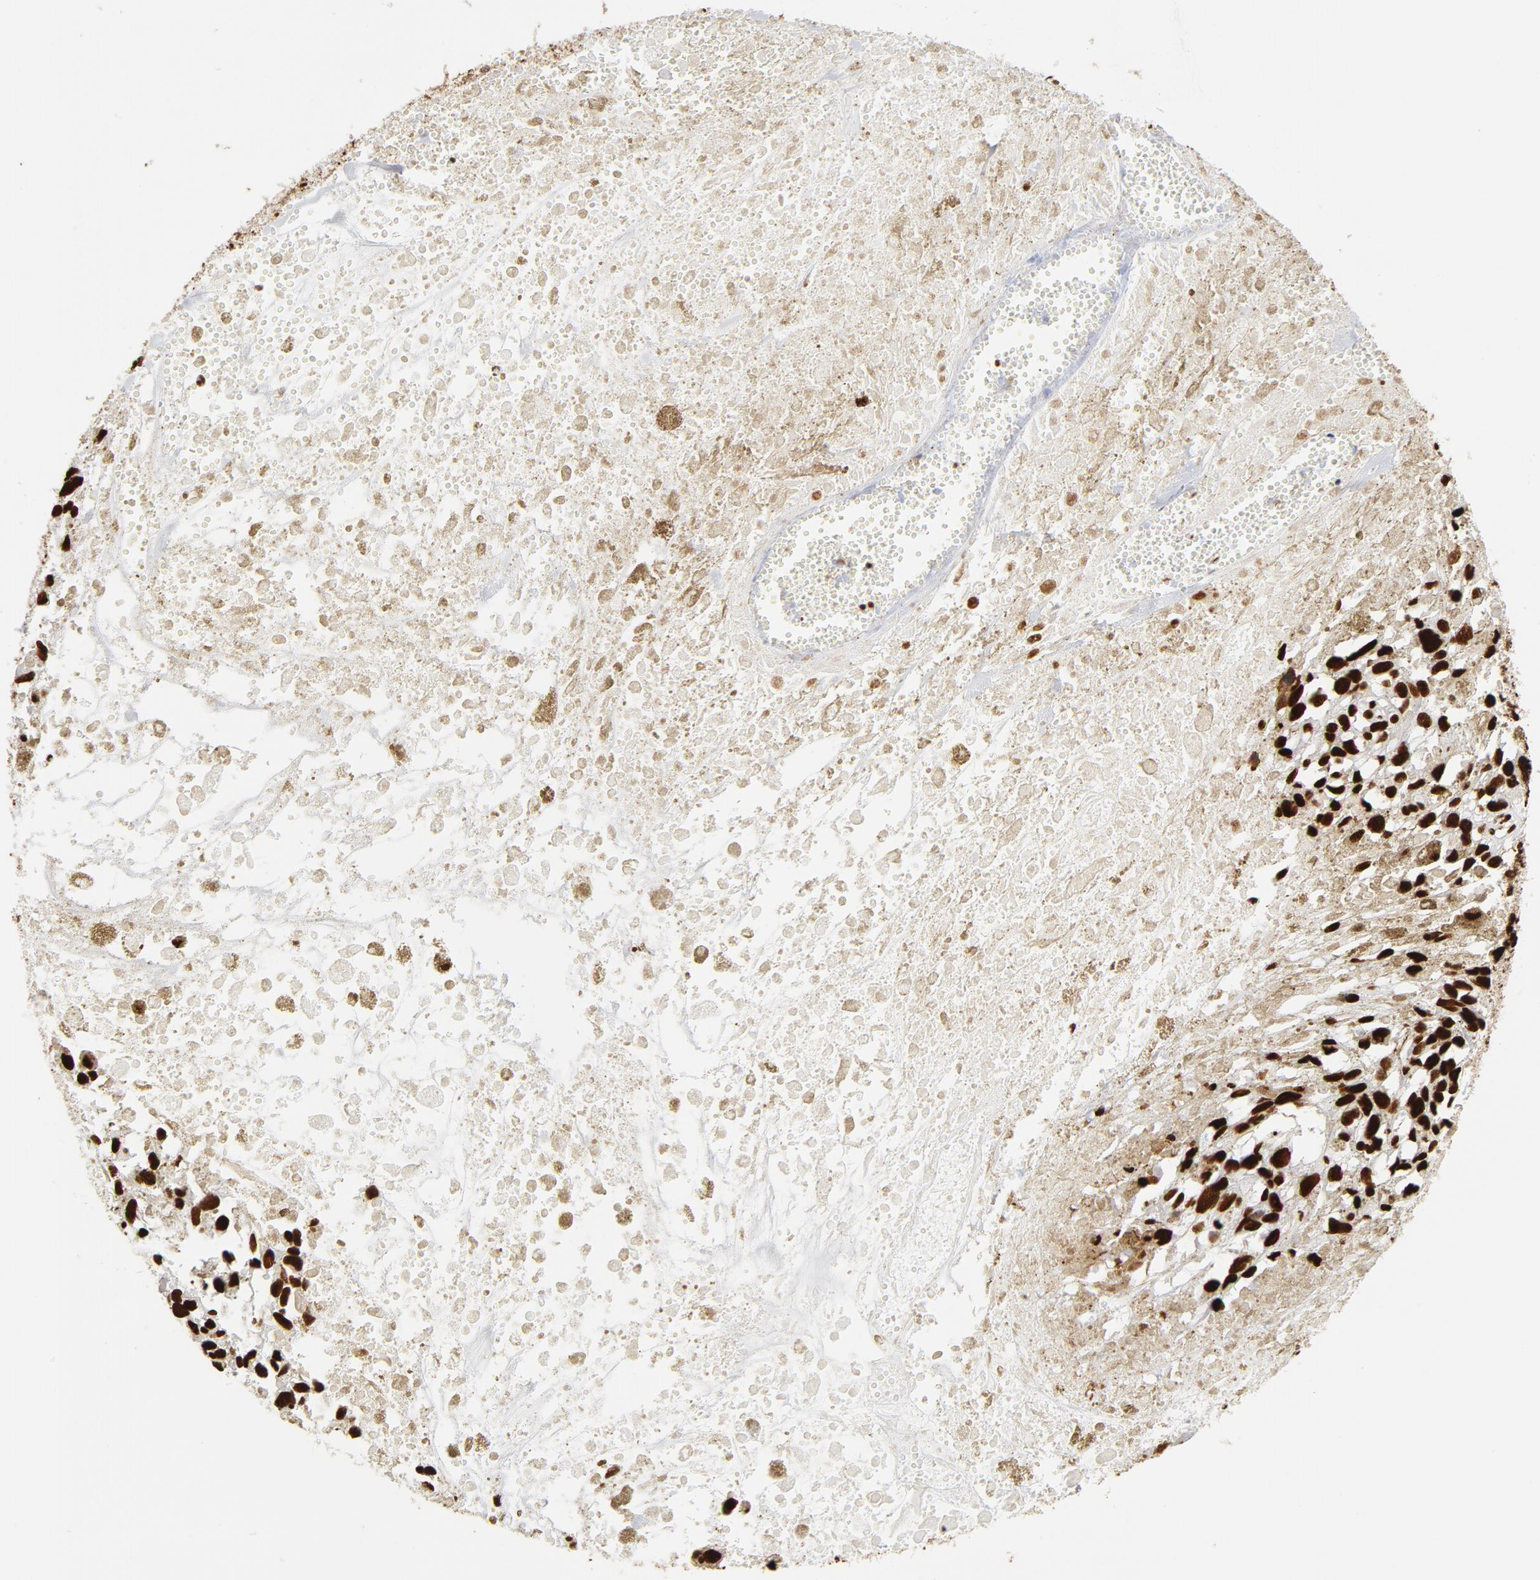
{"staining": {"intensity": "strong", "quantity": ">75%", "location": "nuclear"}, "tissue": "melanoma", "cell_type": "Tumor cells", "image_type": "cancer", "snomed": [{"axis": "morphology", "description": "Malignant melanoma, Metastatic site"}, {"axis": "topography", "description": "Lymph node"}], "caption": "Strong nuclear staining for a protein is seen in about >75% of tumor cells of malignant melanoma (metastatic site) using immunohistochemistry (IHC).", "gene": "XRCC6", "patient": {"sex": "male", "age": 59}}